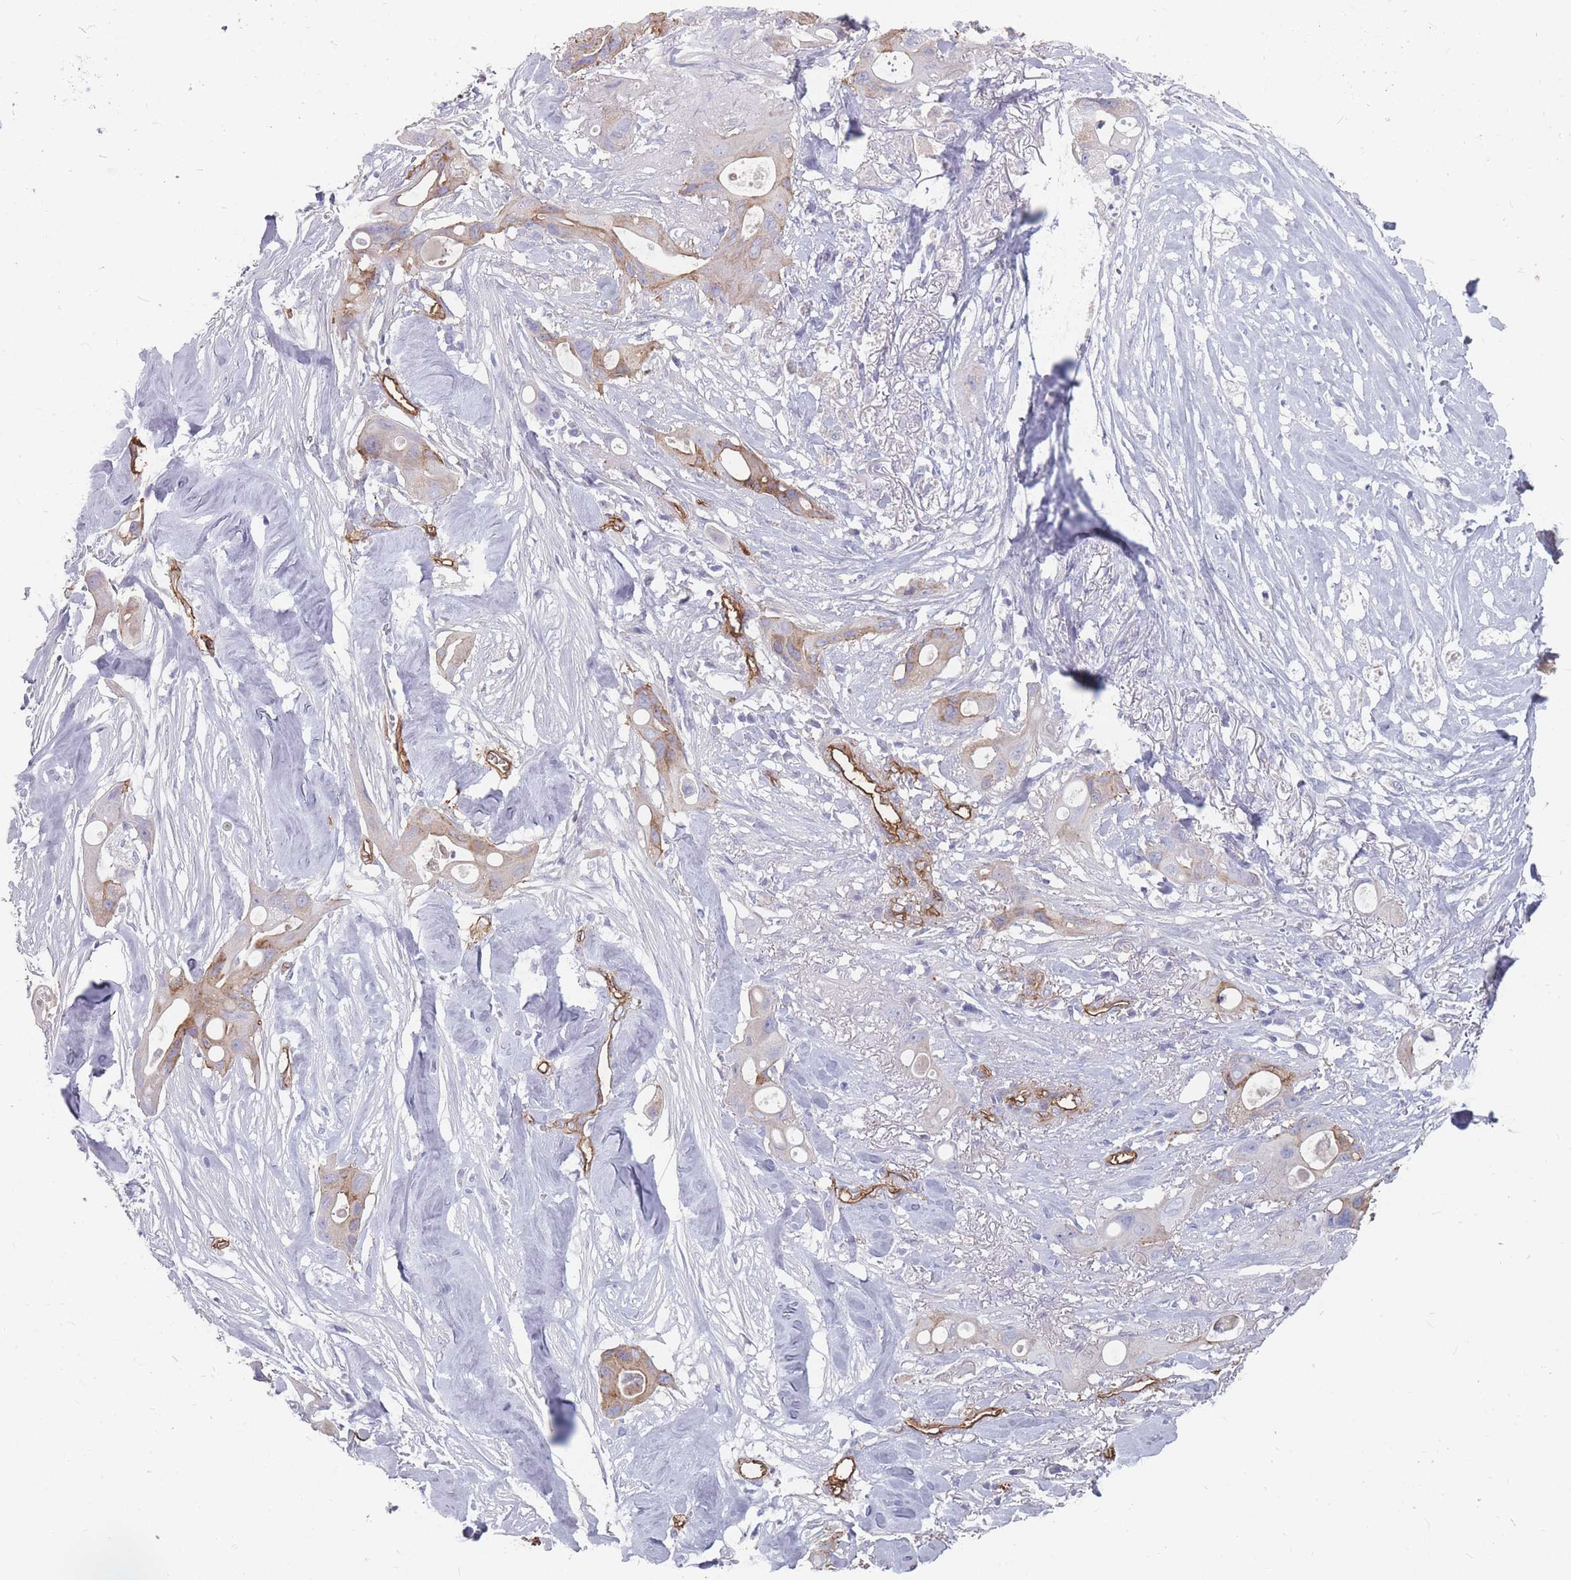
{"staining": {"intensity": "weak", "quantity": "25%-75%", "location": "cytoplasmic/membranous"}, "tissue": "ovarian cancer", "cell_type": "Tumor cells", "image_type": "cancer", "snomed": [{"axis": "morphology", "description": "Cystadenocarcinoma, mucinous, NOS"}, {"axis": "topography", "description": "Ovary"}], "caption": "Tumor cells show low levels of weak cytoplasmic/membranous staining in about 25%-75% of cells in human ovarian mucinous cystadenocarcinoma. (DAB = brown stain, brightfield microscopy at high magnification).", "gene": "GNA11", "patient": {"sex": "female", "age": 70}}